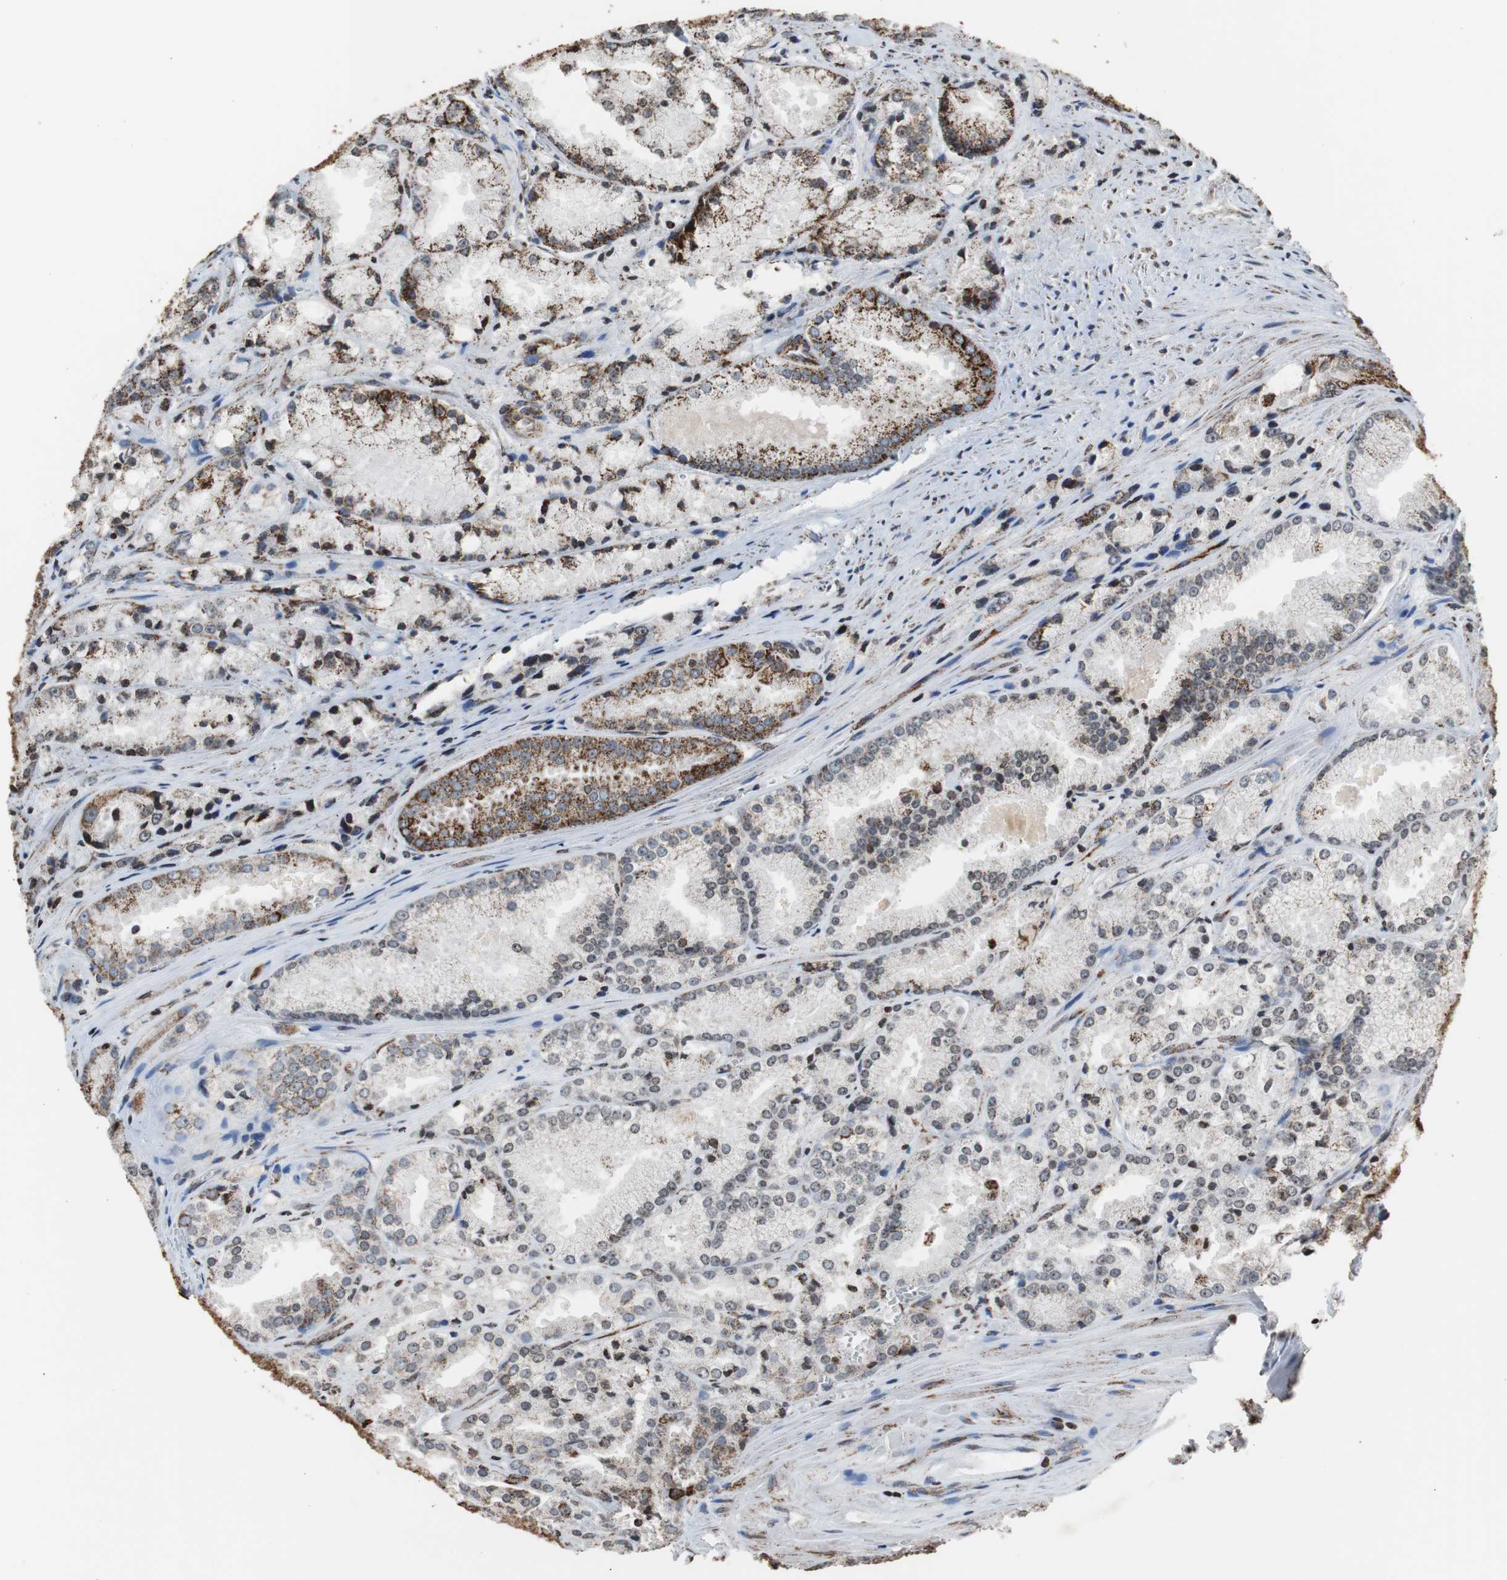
{"staining": {"intensity": "strong", "quantity": "25%-75%", "location": "cytoplasmic/membranous"}, "tissue": "prostate cancer", "cell_type": "Tumor cells", "image_type": "cancer", "snomed": [{"axis": "morphology", "description": "Adenocarcinoma, Low grade"}, {"axis": "topography", "description": "Prostate"}], "caption": "High-magnification brightfield microscopy of prostate cancer stained with DAB (brown) and counterstained with hematoxylin (blue). tumor cells exhibit strong cytoplasmic/membranous expression is appreciated in approximately25%-75% of cells.", "gene": "HSPA9", "patient": {"sex": "male", "age": 64}}